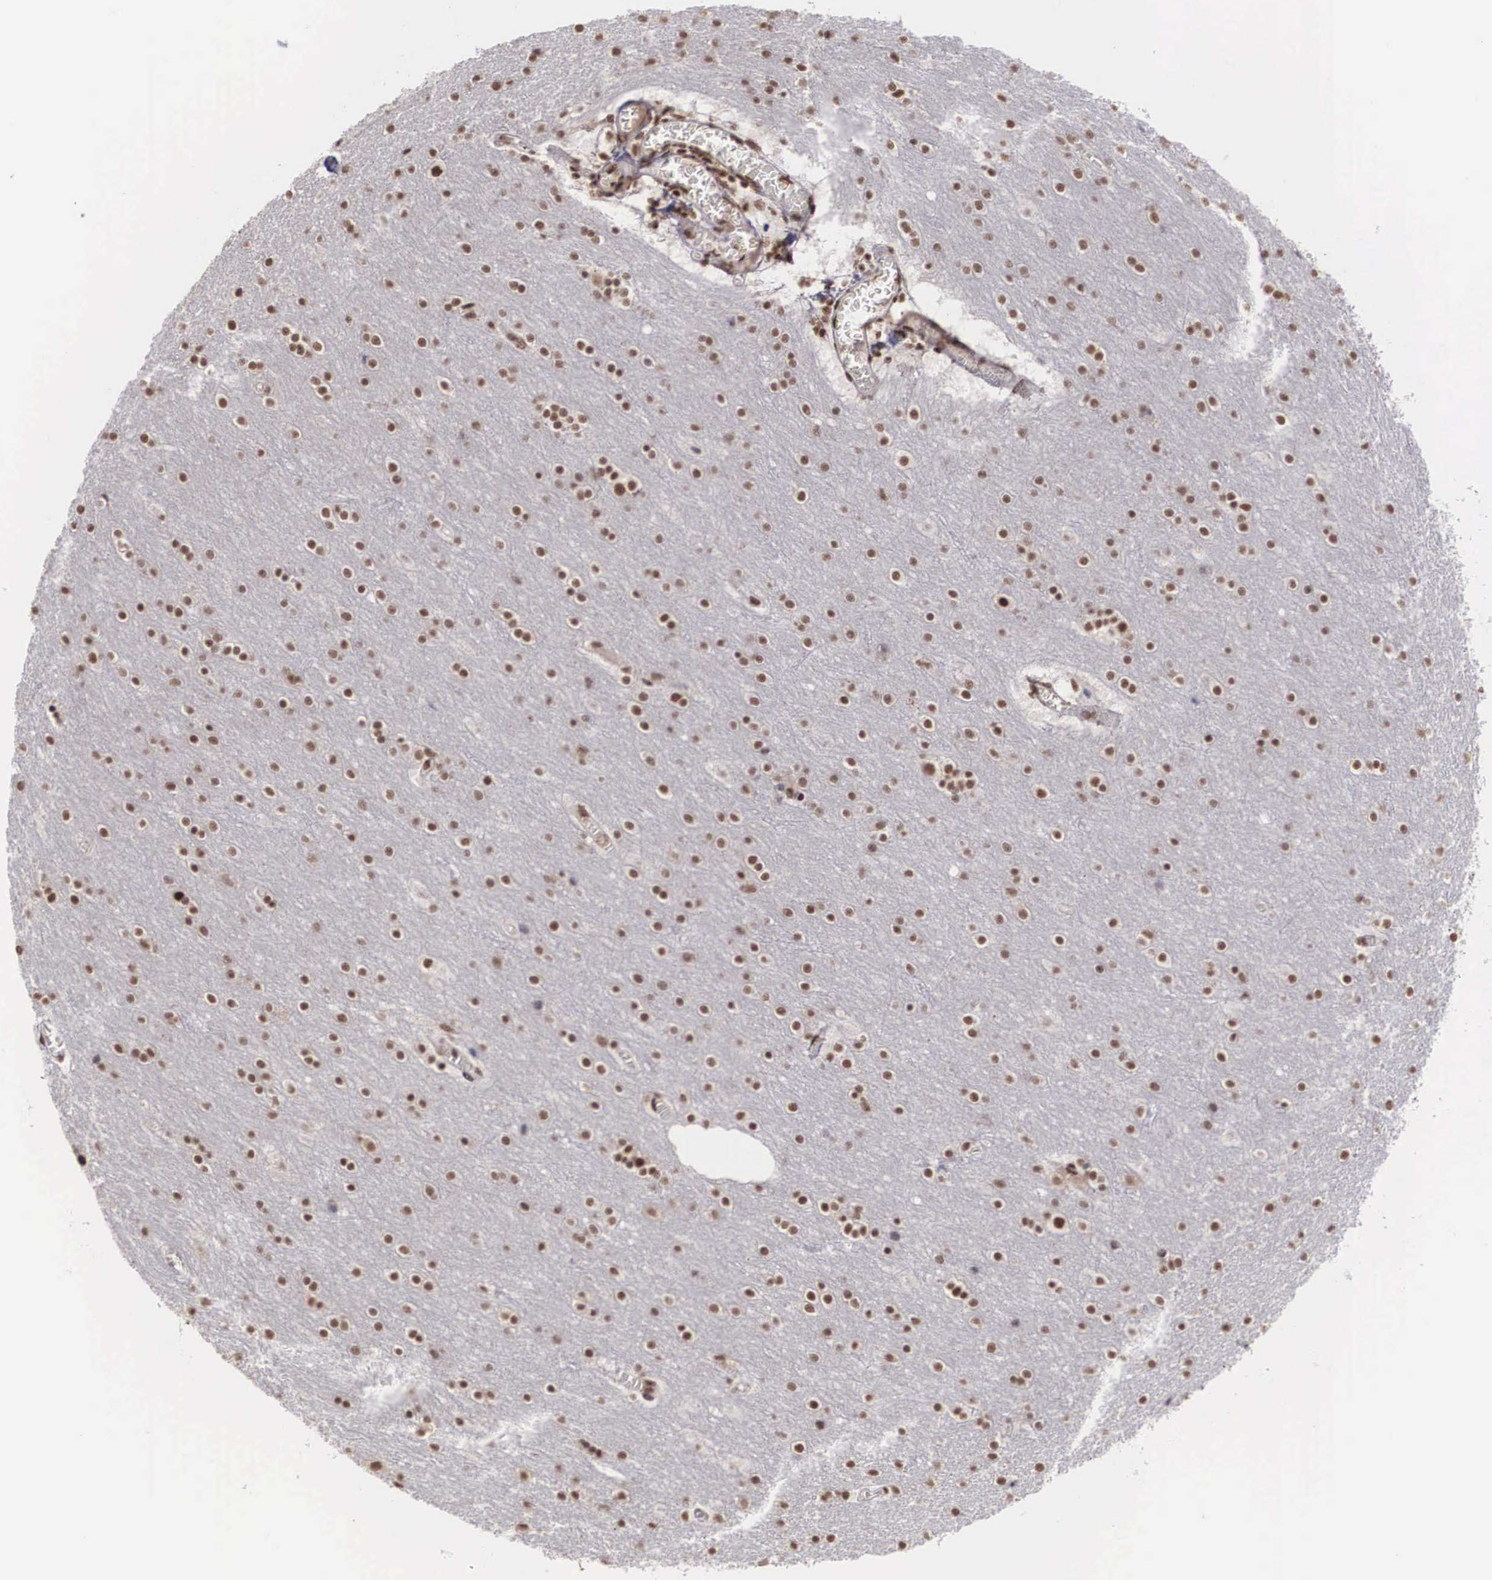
{"staining": {"intensity": "moderate", "quantity": ">75%", "location": "nuclear"}, "tissue": "cerebral cortex", "cell_type": "Endothelial cells", "image_type": "normal", "snomed": [{"axis": "morphology", "description": "Normal tissue, NOS"}, {"axis": "topography", "description": "Cerebral cortex"}], "caption": "The micrograph displays immunohistochemical staining of benign cerebral cortex. There is moderate nuclear expression is present in about >75% of endothelial cells.", "gene": "HTATSF1", "patient": {"sex": "female", "age": 54}}